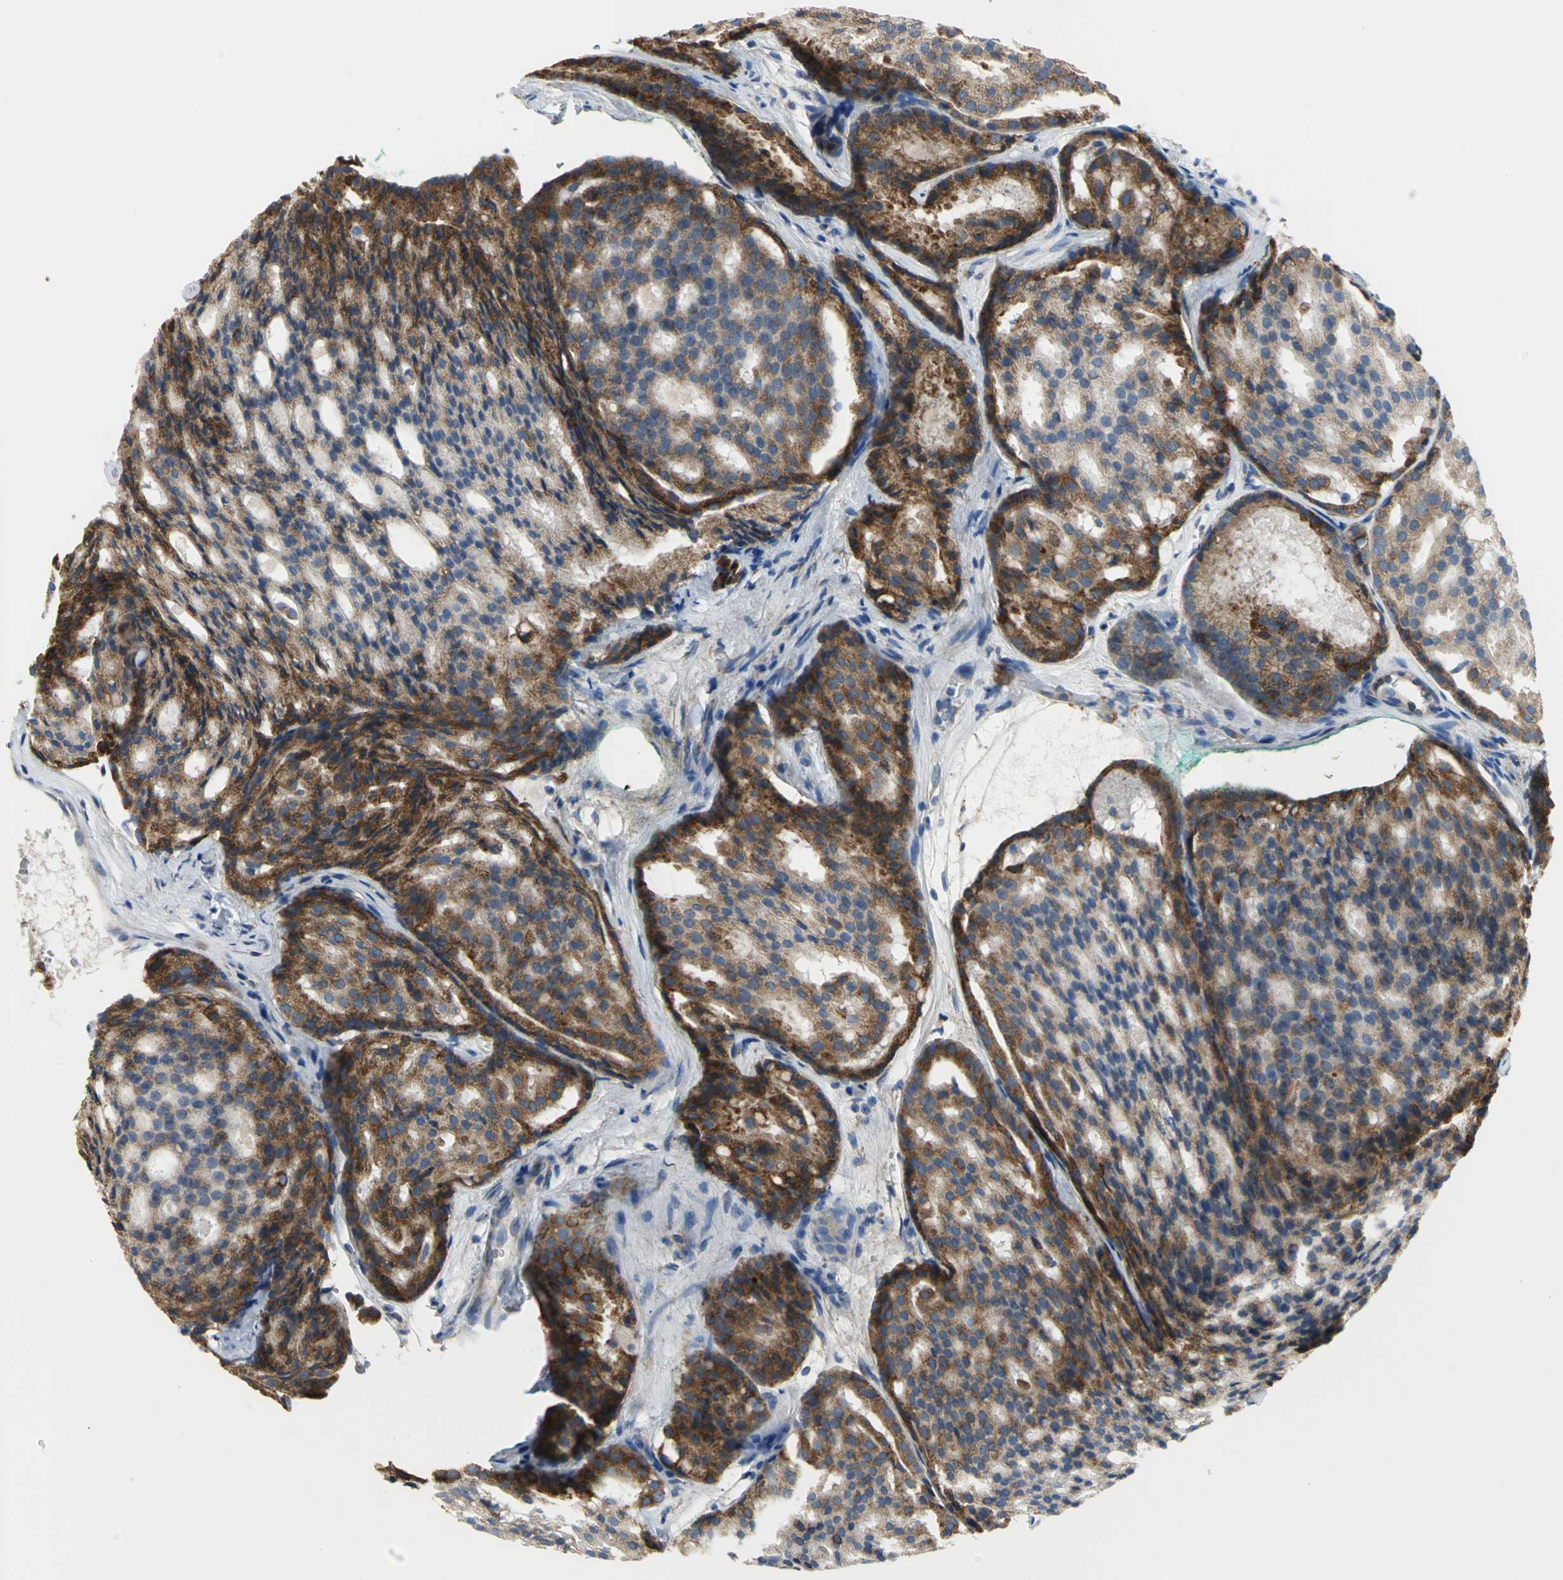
{"staining": {"intensity": "strong", "quantity": ">75%", "location": "cytoplasmic/membranous"}, "tissue": "prostate cancer", "cell_type": "Tumor cells", "image_type": "cancer", "snomed": [{"axis": "morphology", "description": "Adenocarcinoma, High grade"}, {"axis": "topography", "description": "Prostate"}], "caption": "Immunohistochemistry (IHC) of adenocarcinoma (high-grade) (prostate) exhibits high levels of strong cytoplasmic/membranous staining in about >75% of tumor cells.", "gene": "TULP4", "patient": {"sex": "male", "age": 64}}